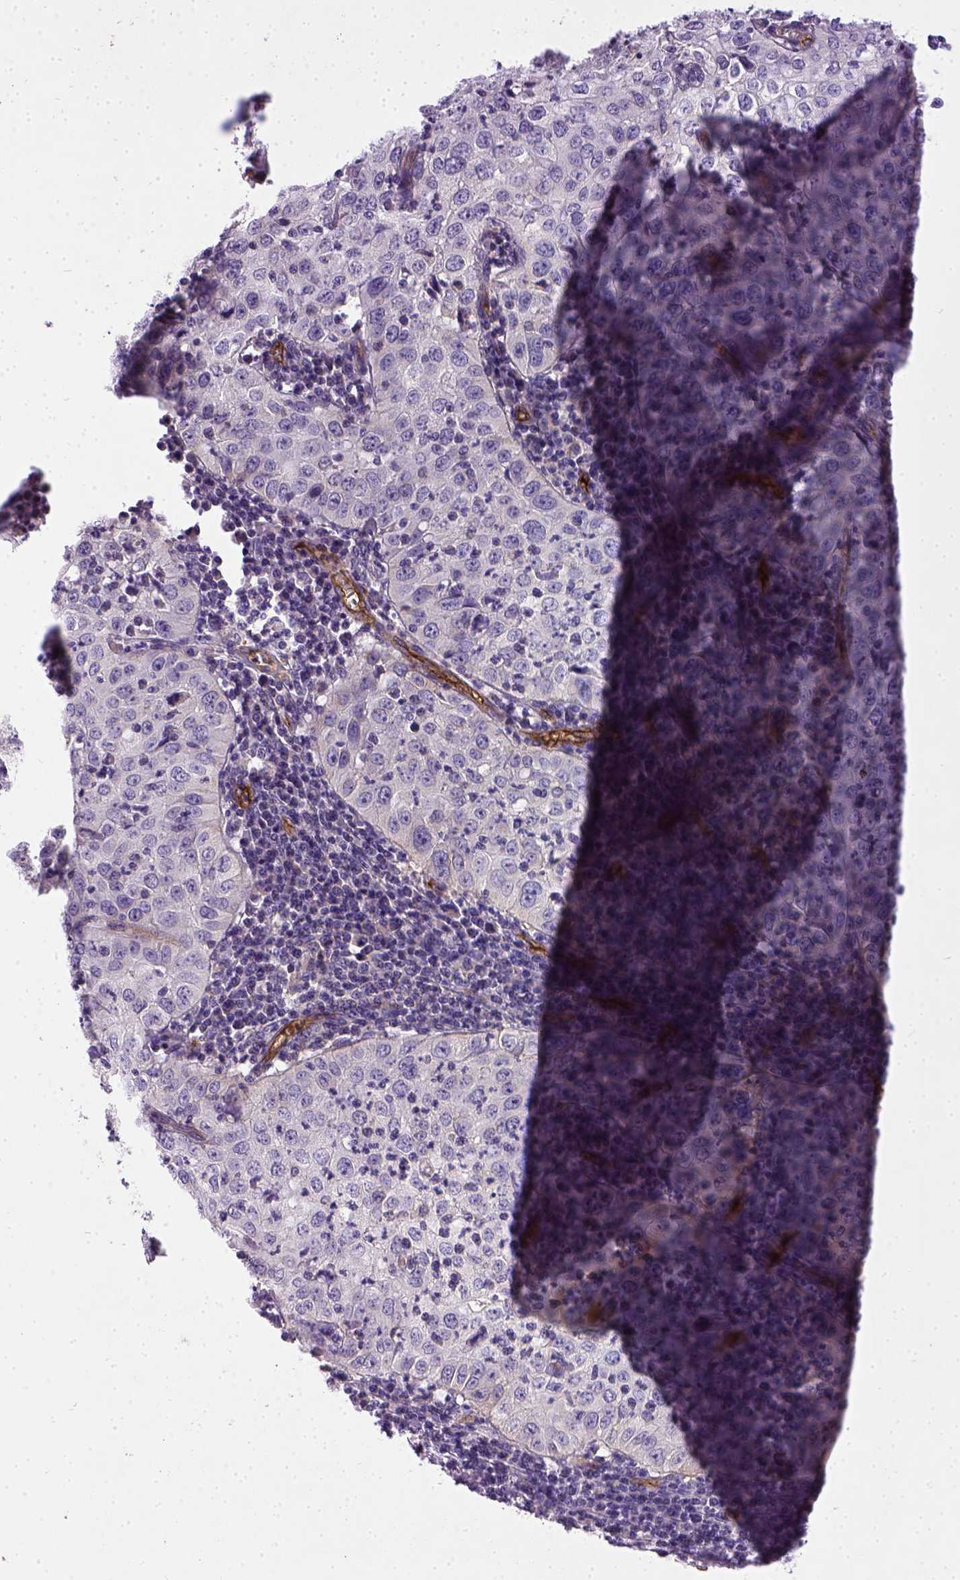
{"staining": {"intensity": "negative", "quantity": "none", "location": "none"}, "tissue": "cervical cancer", "cell_type": "Tumor cells", "image_type": "cancer", "snomed": [{"axis": "morphology", "description": "Squamous cell carcinoma, NOS"}, {"axis": "topography", "description": "Cervix"}], "caption": "Immunohistochemical staining of human squamous cell carcinoma (cervical) displays no significant positivity in tumor cells.", "gene": "ENG", "patient": {"sex": "female", "age": 24}}